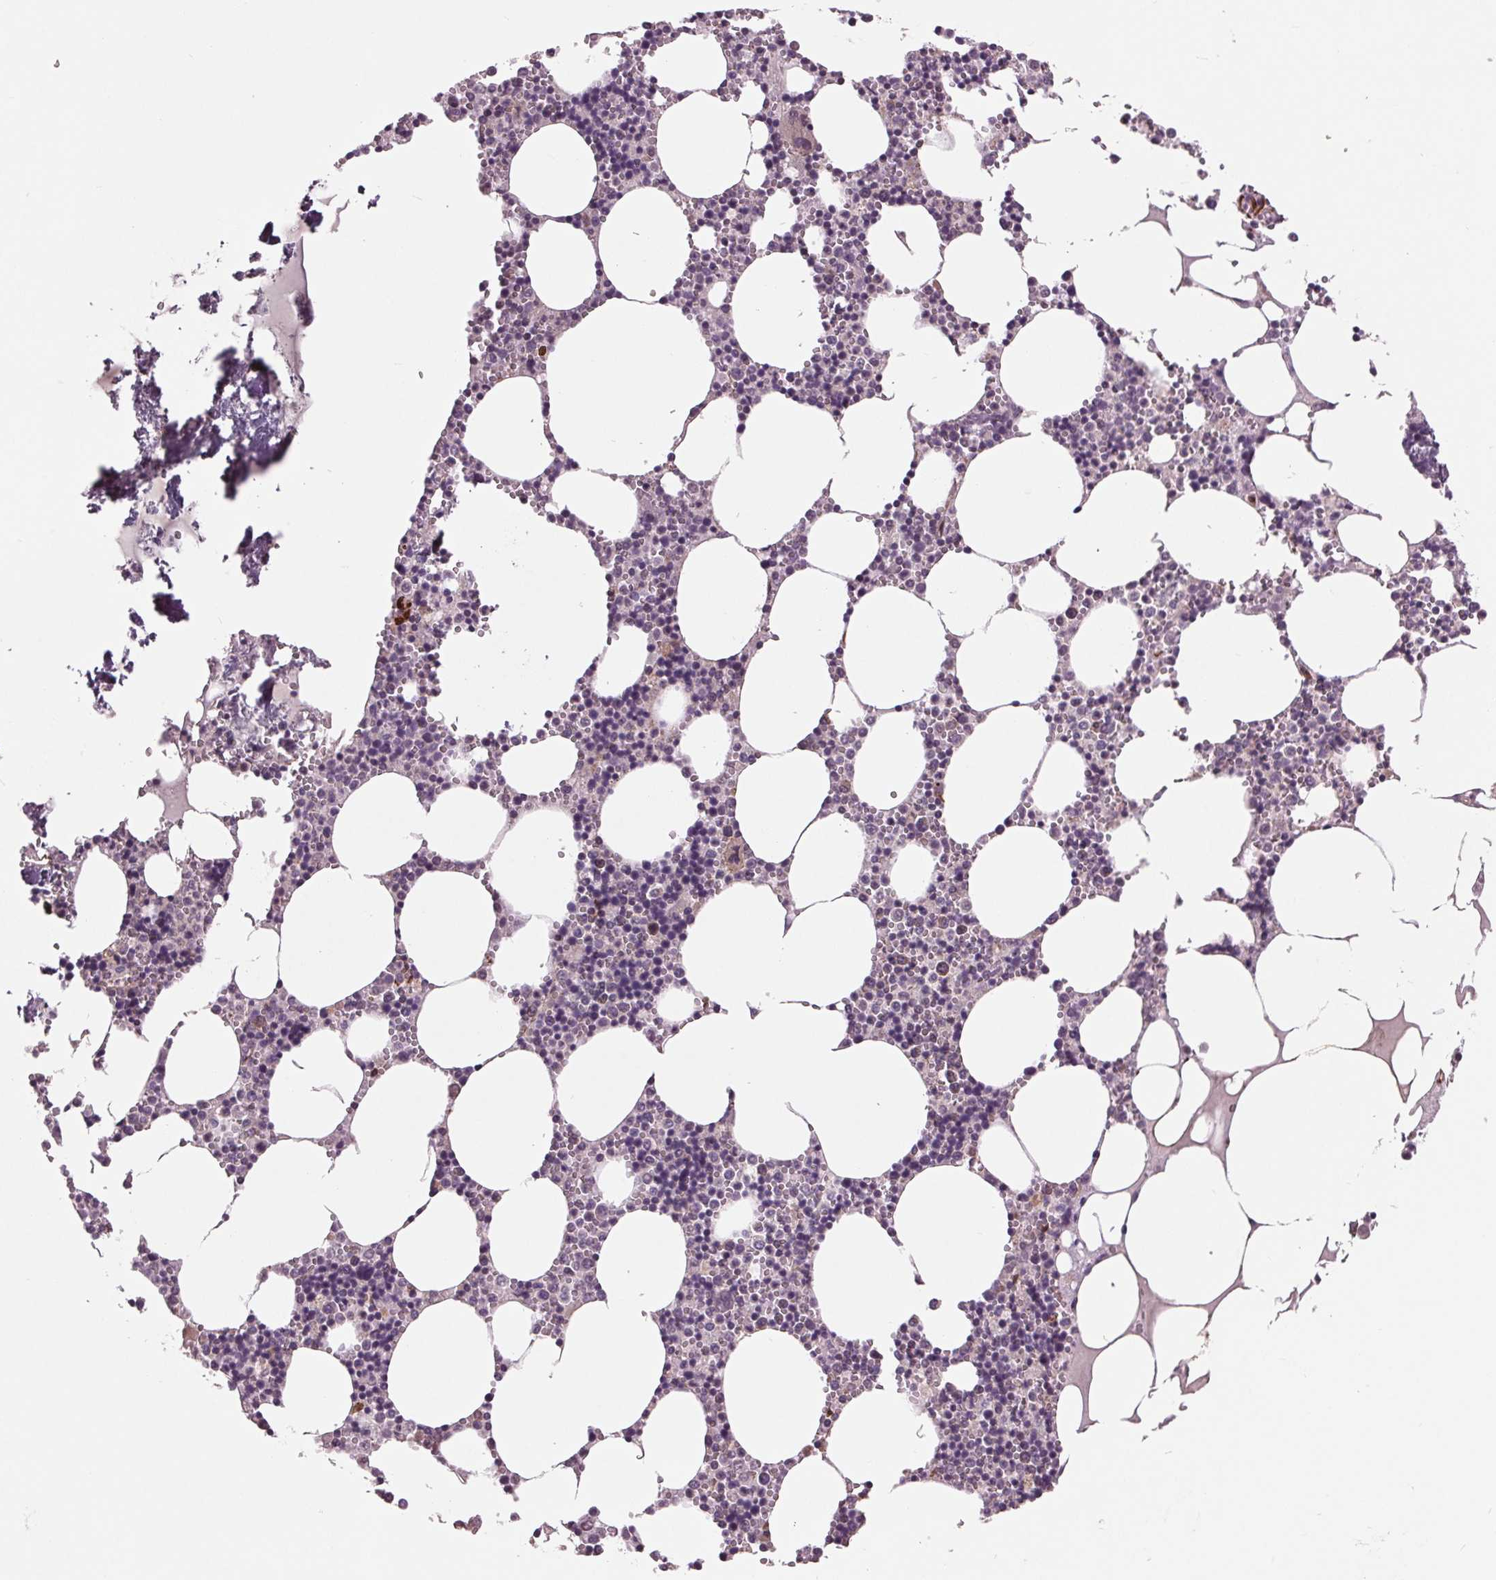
{"staining": {"intensity": "negative", "quantity": "none", "location": "none"}, "tissue": "bone marrow", "cell_type": "Hematopoietic cells", "image_type": "normal", "snomed": [{"axis": "morphology", "description": "Normal tissue, NOS"}, {"axis": "topography", "description": "Bone marrow"}], "caption": "The photomicrograph displays no significant staining in hematopoietic cells of bone marrow. Brightfield microscopy of immunohistochemistry (IHC) stained with DAB (3,3'-diaminobenzidine) (brown) and hematoxylin (blue), captured at high magnification.", "gene": "MAPK8", "patient": {"sex": "male", "age": 54}}